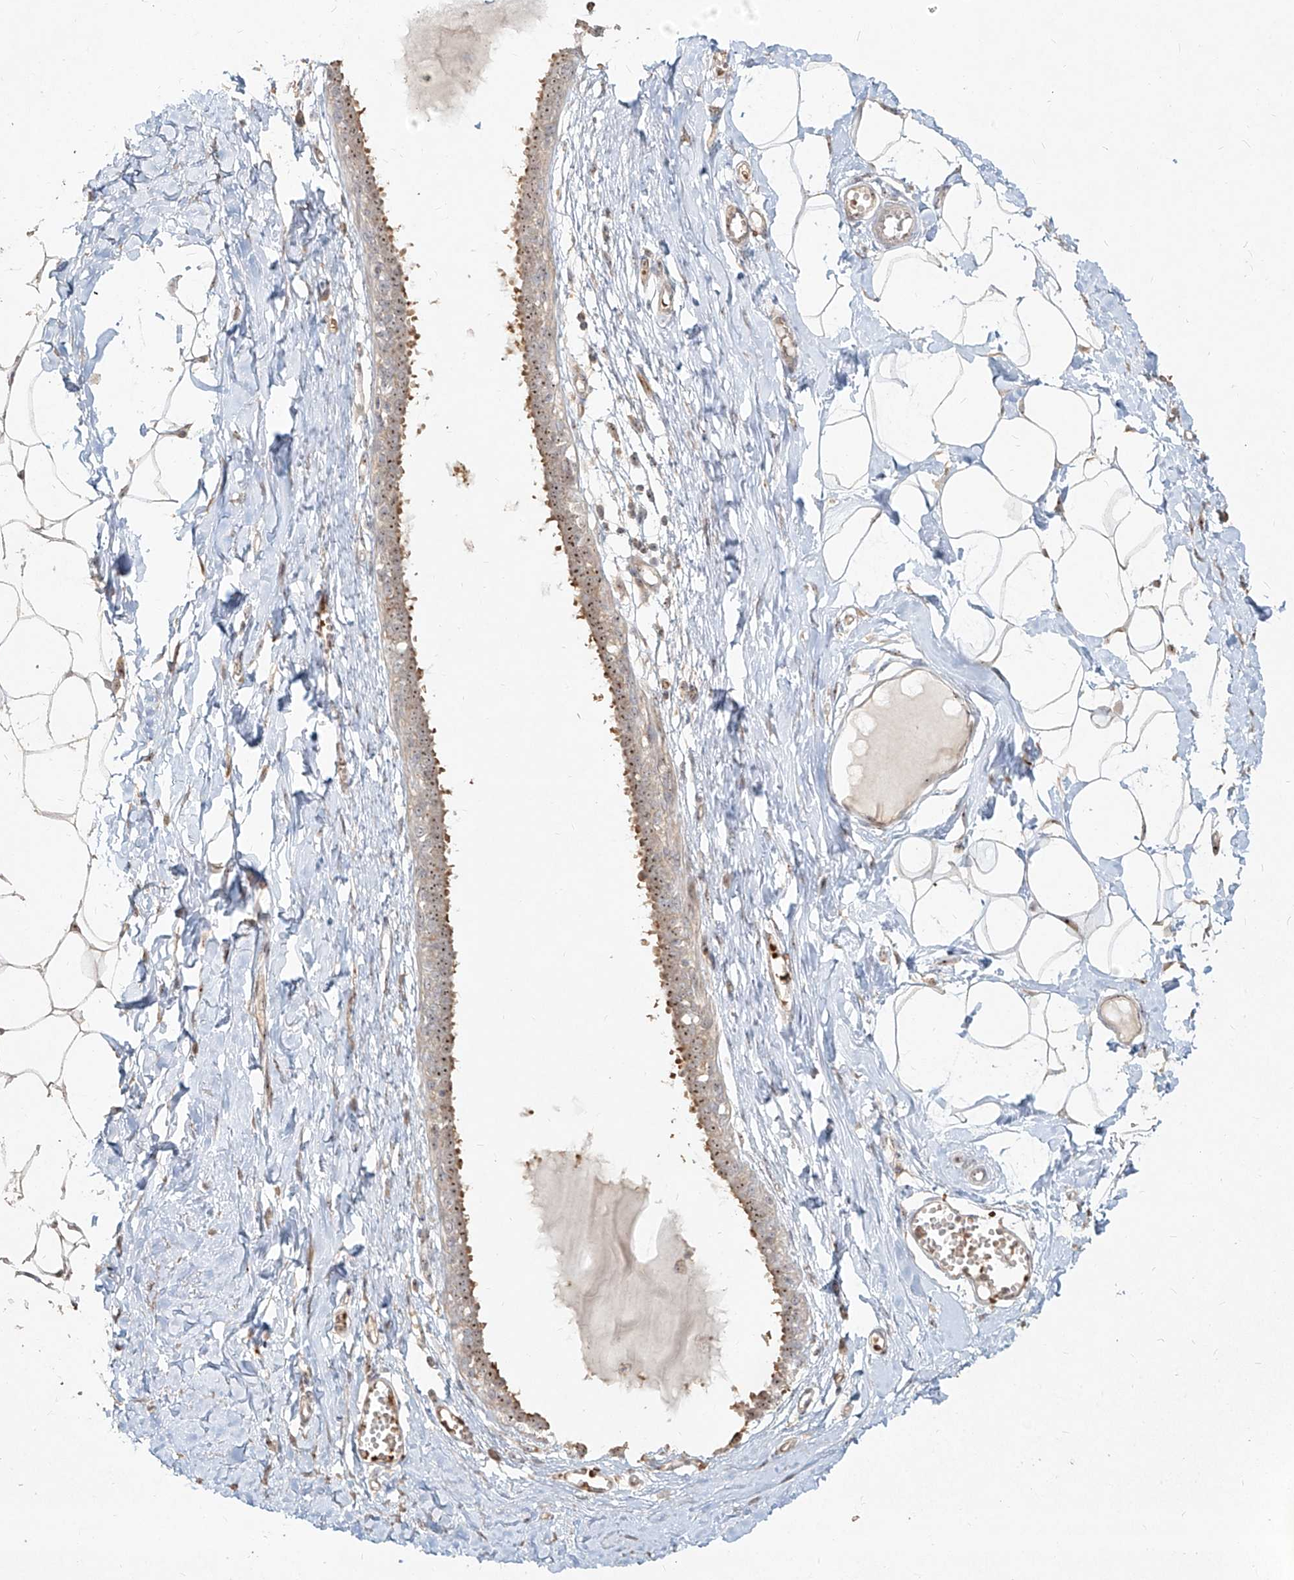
{"staining": {"intensity": "weak", "quantity": ">75%", "location": "cytoplasmic/membranous"}, "tissue": "breast", "cell_type": "Adipocytes", "image_type": "normal", "snomed": [{"axis": "morphology", "description": "Normal tissue, NOS"}, {"axis": "topography", "description": "Breast"}], "caption": "Adipocytes show low levels of weak cytoplasmic/membranous staining in approximately >75% of cells in unremarkable human breast. The protein is stained brown, and the nuclei are stained in blue (DAB IHC with brightfield microscopy, high magnification).", "gene": "BYSL", "patient": {"sex": "female", "age": 27}}